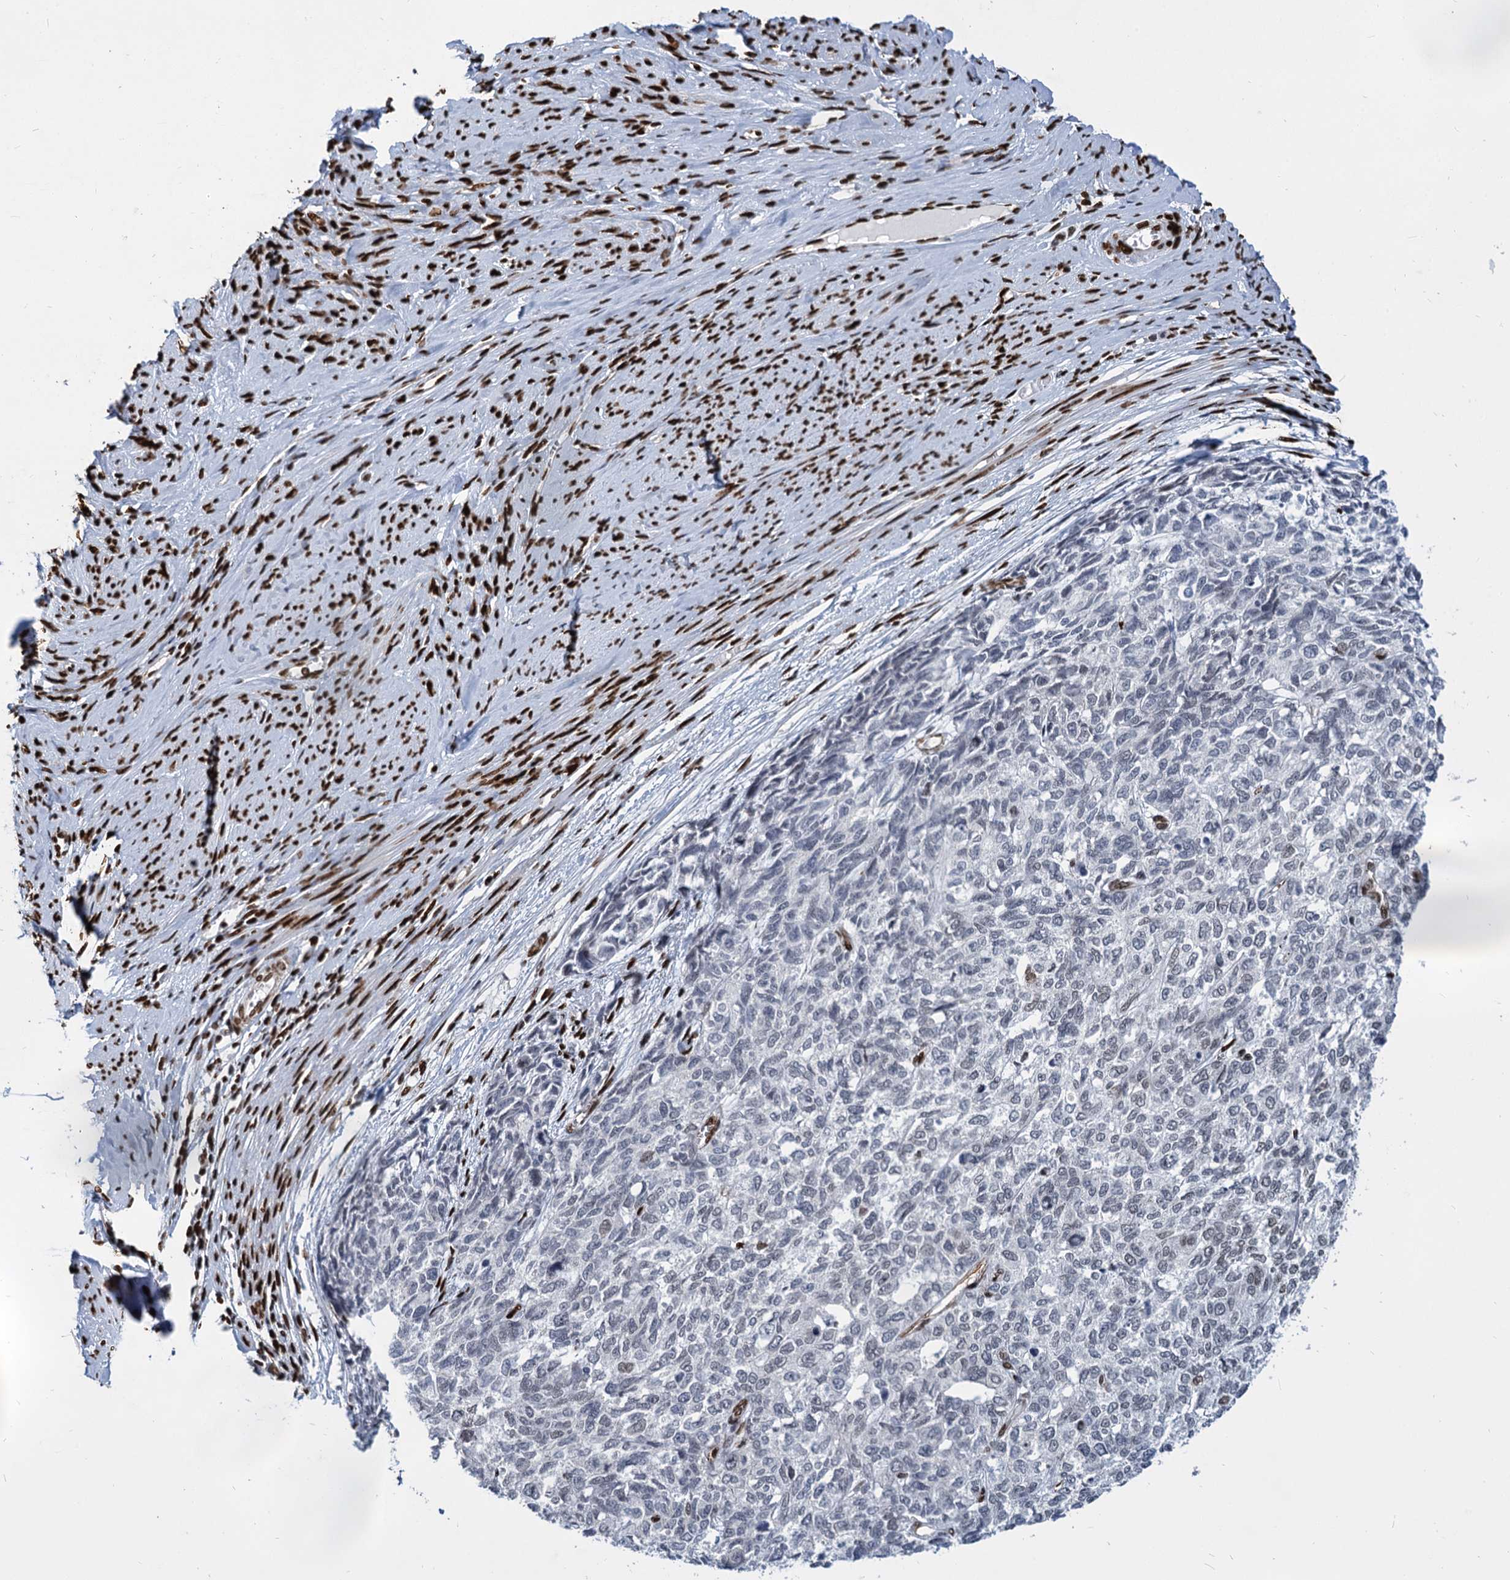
{"staining": {"intensity": "negative", "quantity": "none", "location": "none"}, "tissue": "cervical cancer", "cell_type": "Tumor cells", "image_type": "cancer", "snomed": [{"axis": "morphology", "description": "Squamous cell carcinoma, NOS"}, {"axis": "topography", "description": "Cervix"}], "caption": "Photomicrograph shows no significant protein positivity in tumor cells of cervical cancer. (DAB immunohistochemistry, high magnification).", "gene": "MECP2", "patient": {"sex": "female", "age": 63}}